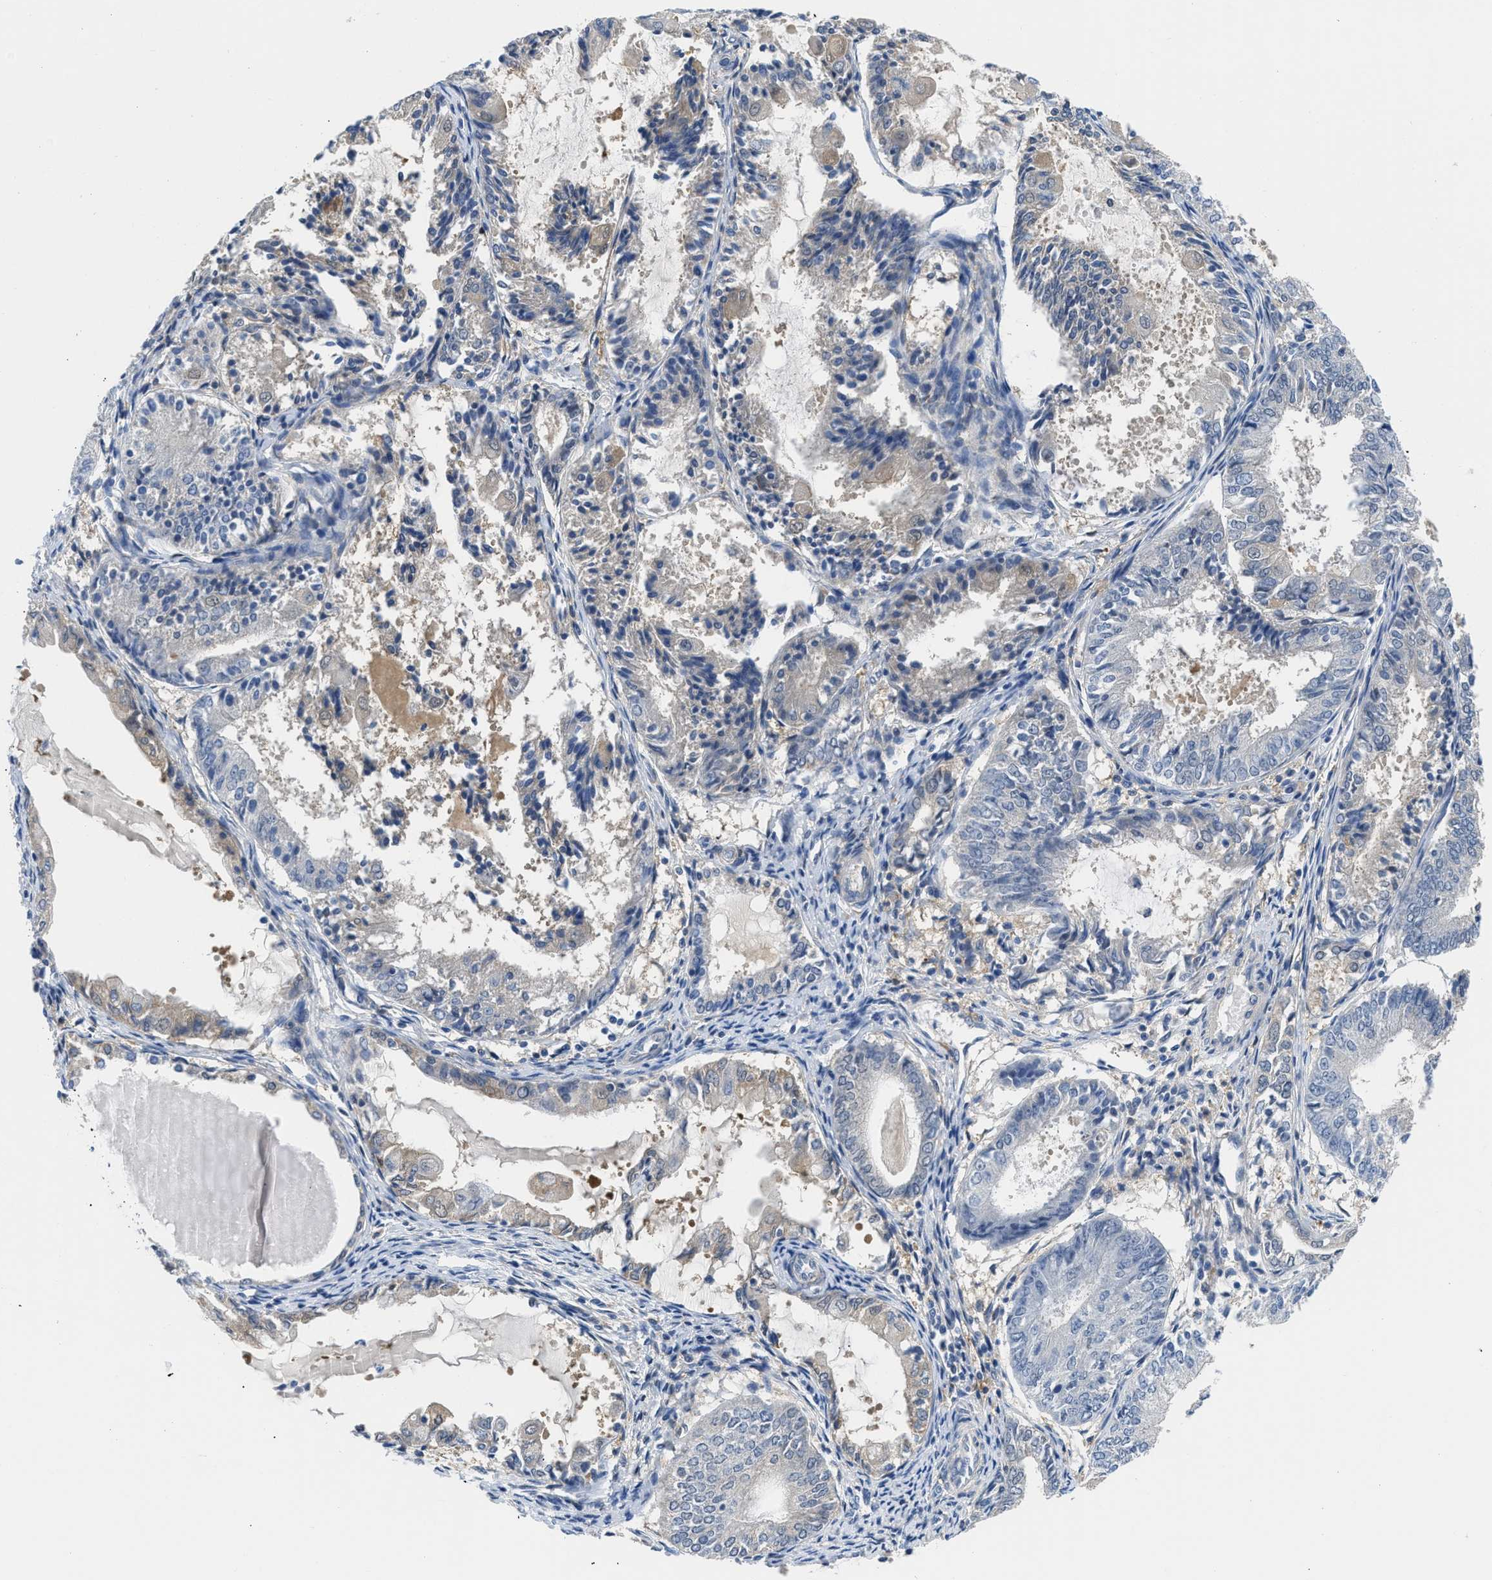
{"staining": {"intensity": "weak", "quantity": "<25%", "location": "cytoplasmic/membranous"}, "tissue": "endometrial cancer", "cell_type": "Tumor cells", "image_type": "cancer", "snomed": [{"axis": "morphology", "description": "Adenocarcinoma, NOS"}, {"axis": "topography", "description": "Endometrium"}], "caption": "IHC histopathology image of neoplastic tissue: human endometrial cancer stained with DAB displays no significant protein staining in tumor cells.", "gene": "CBR1", "patient": {"sex": "female", "age": 81}}